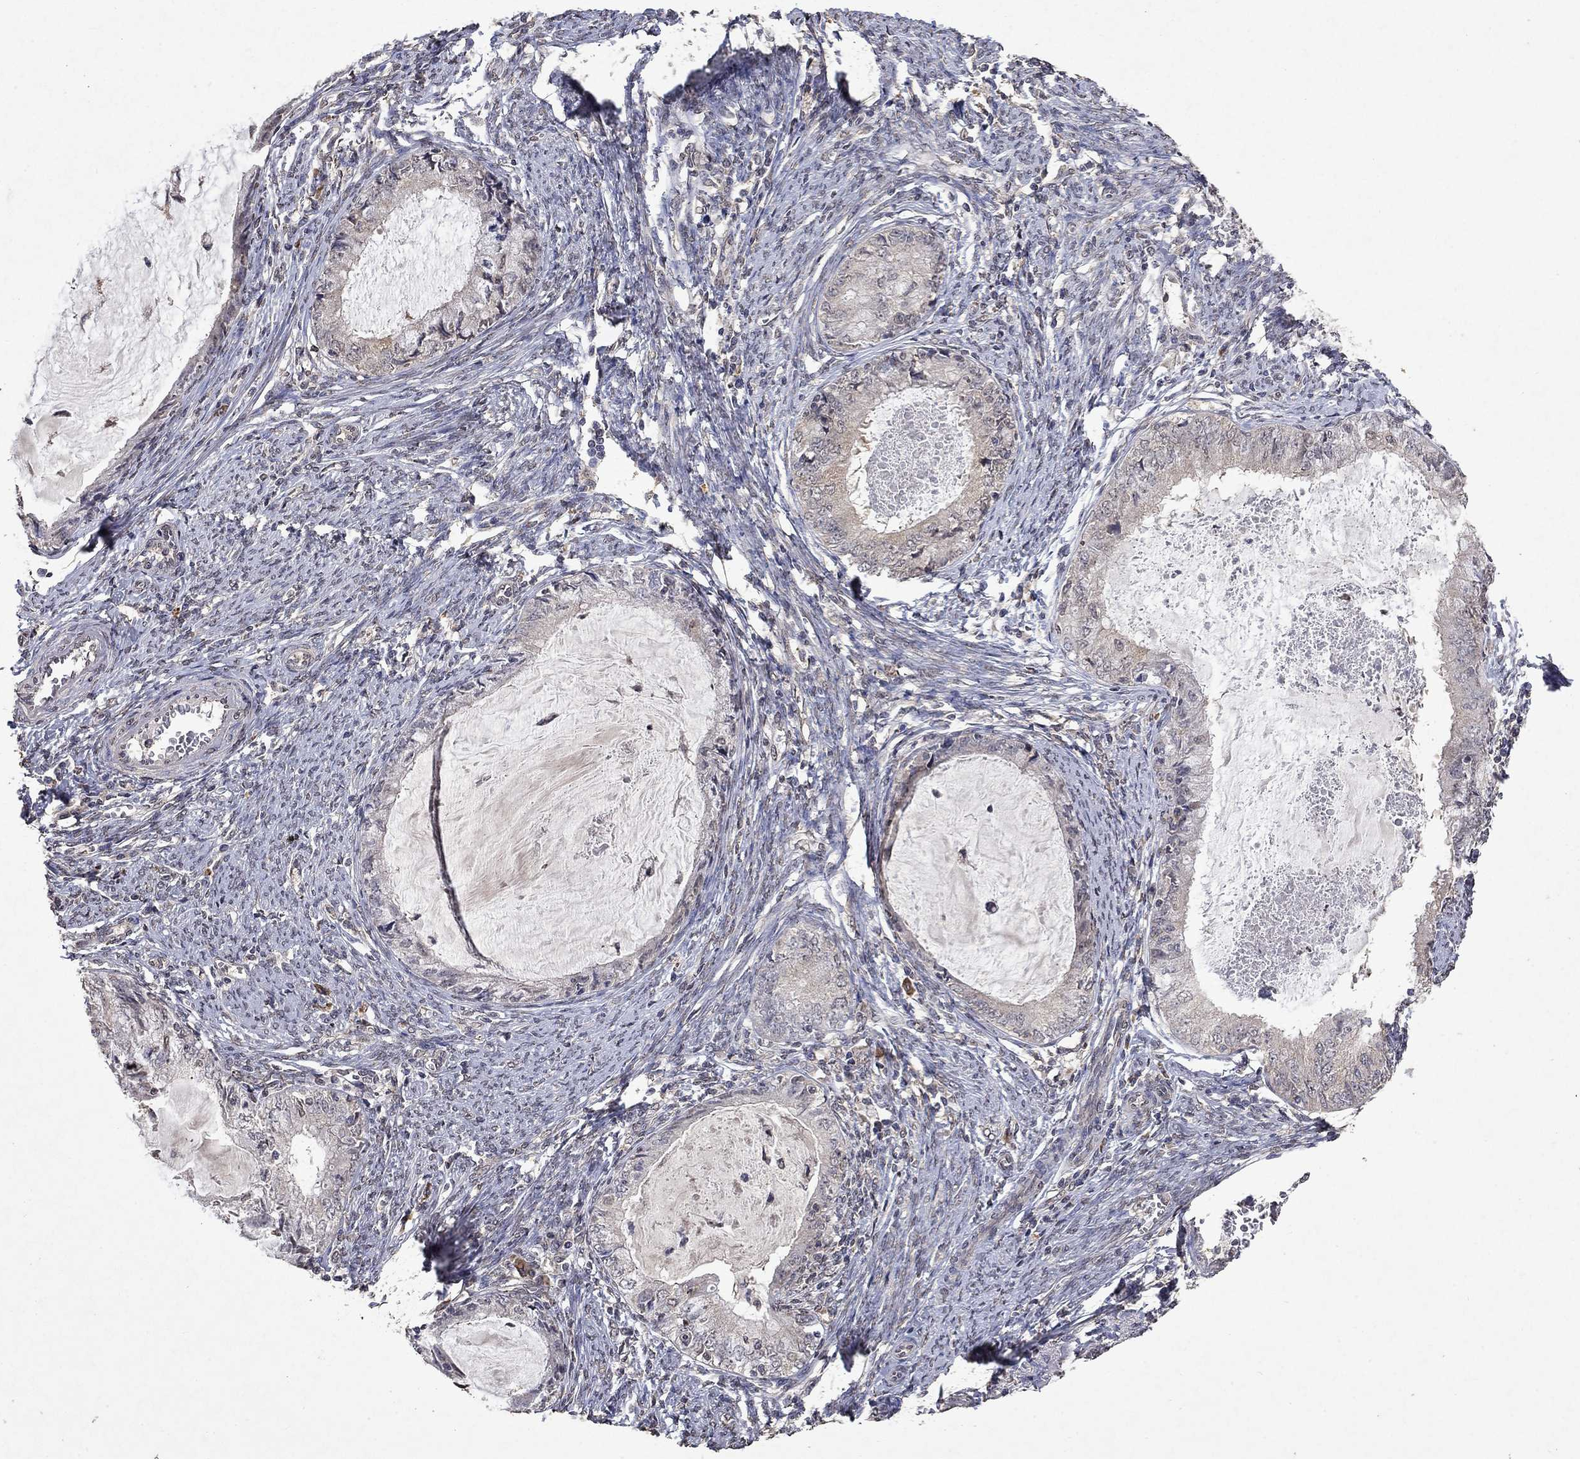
{"staining": {"intensity": "weak", "quantity": "<25%", "location": "cytoplasmic/membranous"}, "tissue": "endometrial cancer", "cell_type": "Tumor cells", "image_type": "cancer", "snomed": [{"axis": "morphology", "description": "Adenocarcinoma, NOS"}, {"axis": "topography", "description": "Endometrium"}], "caption": "Human adenocarcinoma (endometrial) stained for a protein using immunohistochemistry shows no staining in tumor cells.", "gene": "TTC38", "patient": {"sex": "female", "age": 57}}